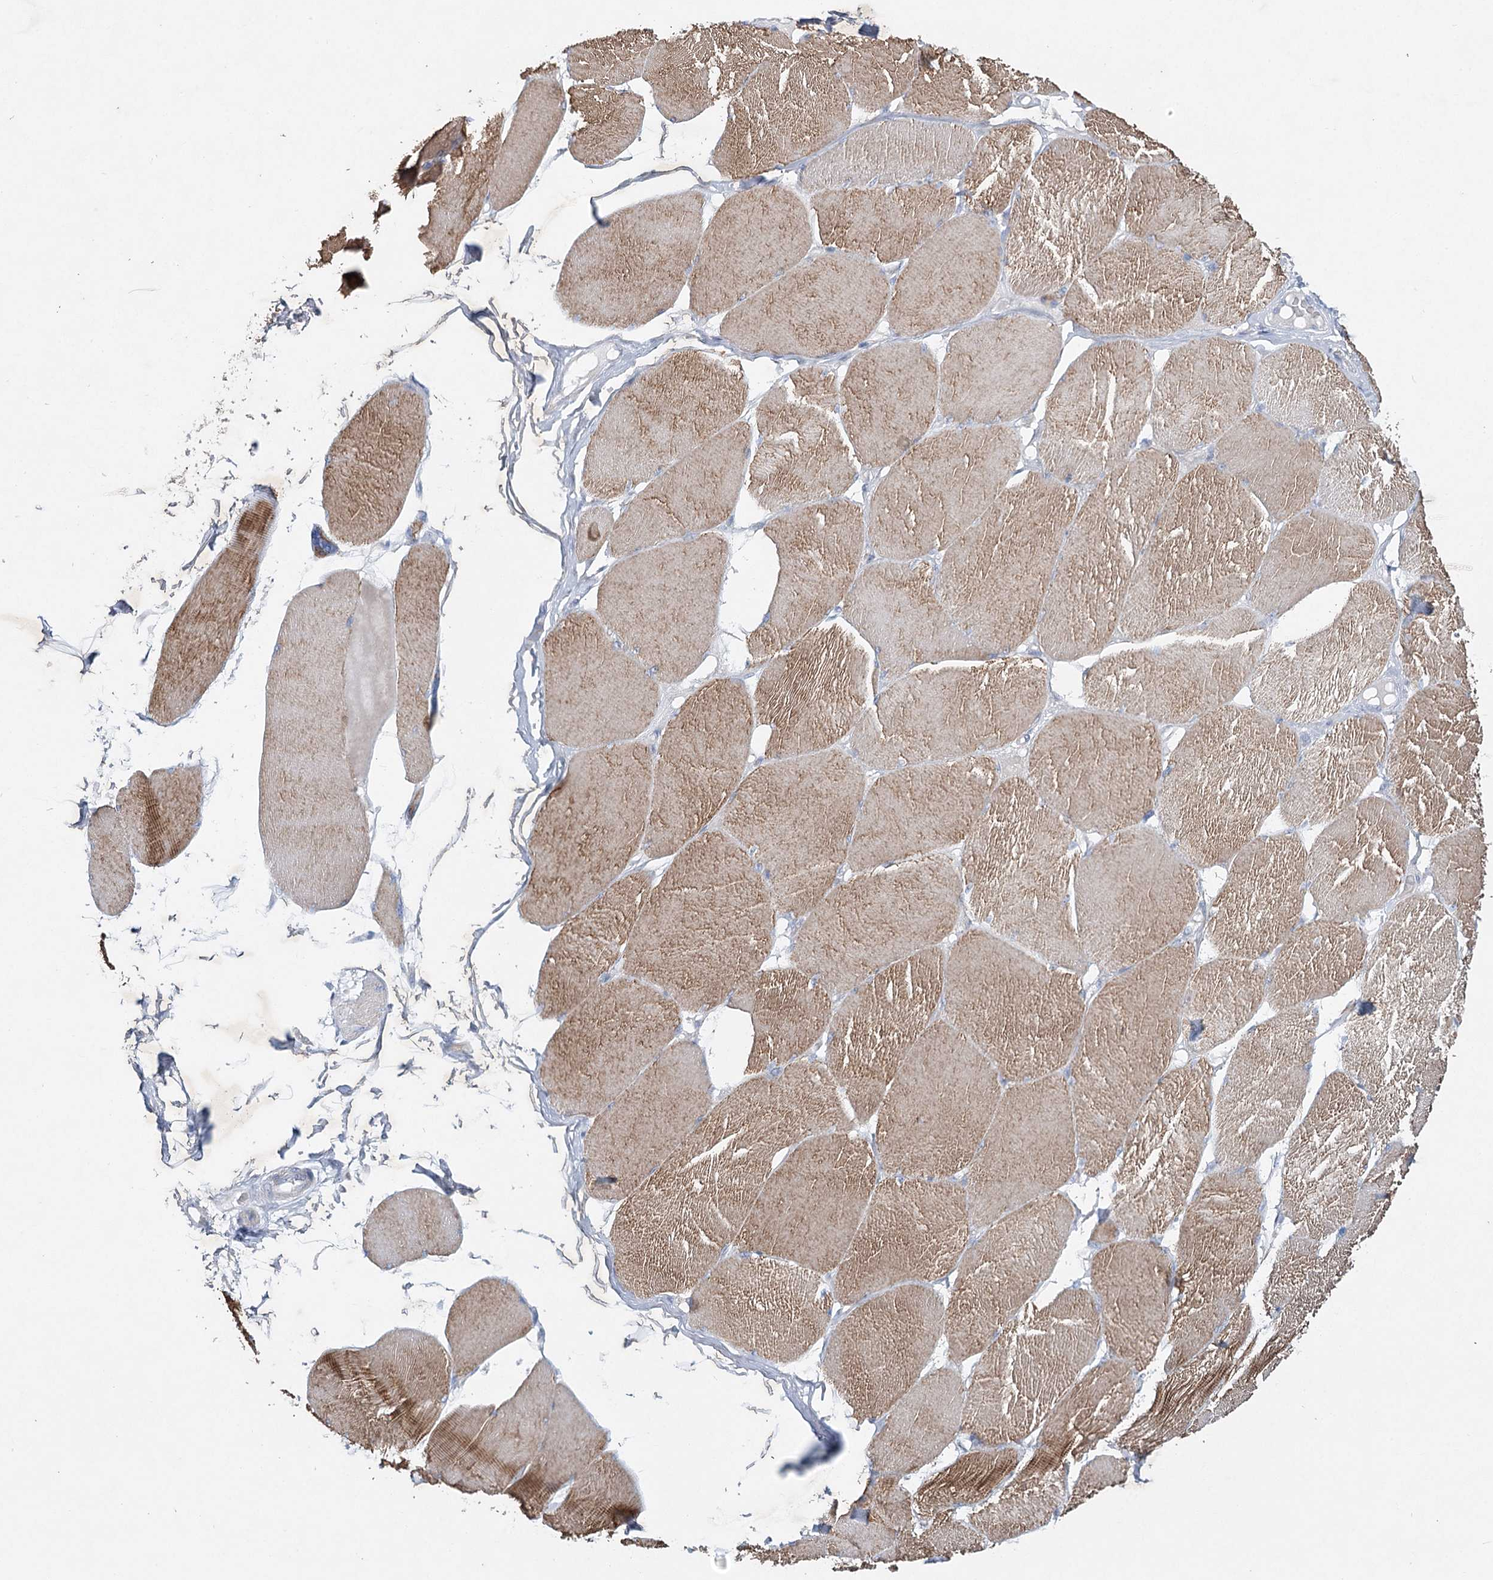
{"staining": {"intensity": "weak", "quantity": "25%-75%", "location": "cytoplasmic/membranous"}, "tissue": "skeletal muscle", "cell_type": "Myocytes", "image_type": "normal", "snomed": [{"axis": "morphology", "description": "Normal tissue, NOS"}, {"axis": "topography", "description": "Skin"}, {"axis": "topography", "description": "Skeletal muscle"}], "caption": "Myocytes demonstrate low levels of weak cytoplasmic/membranous staining in about 25%-75% of cells in benign human skeletal muscle. (IHC, brightfield microscopy, high magnification).", "gene": "MAP3K13", "patient": {"sex": "male", "age": 83}}